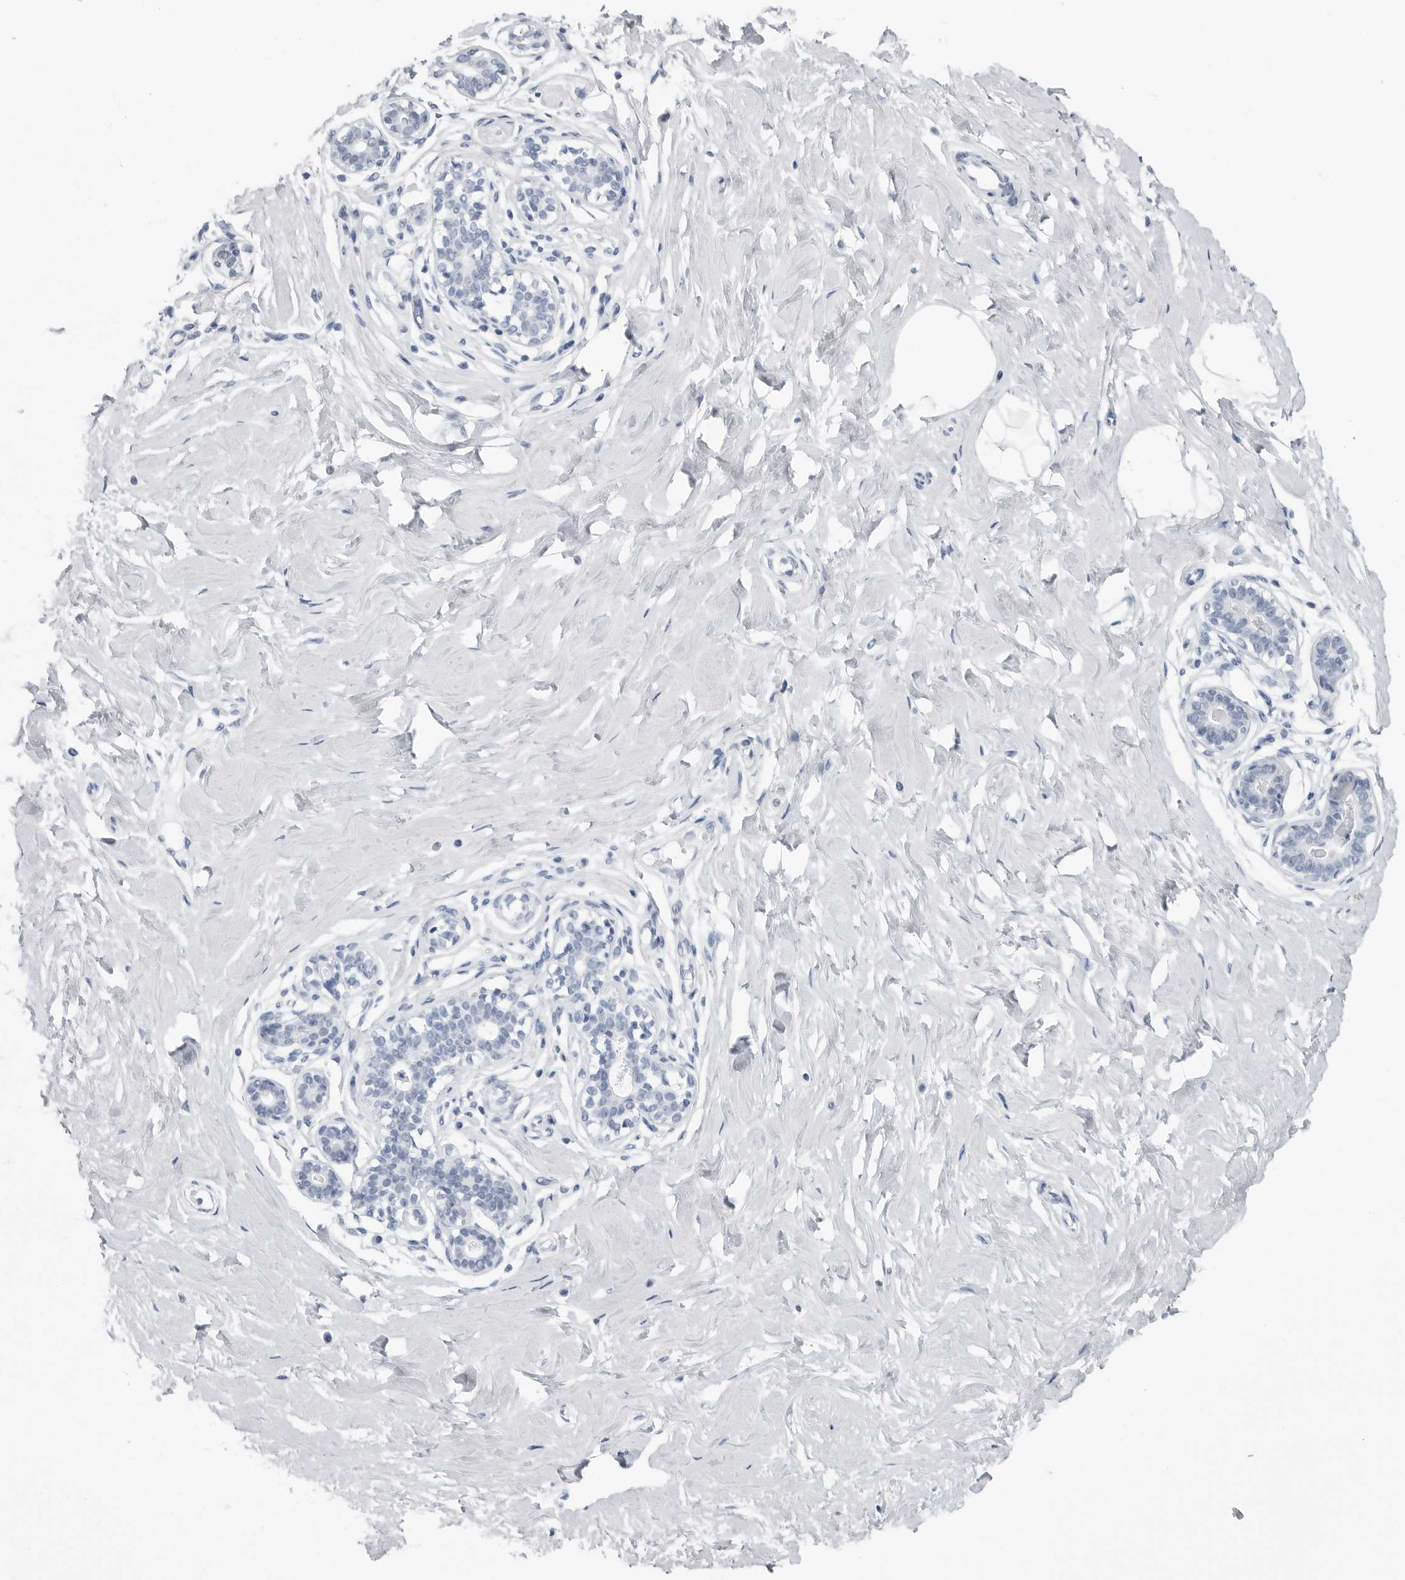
{"staining": {"intensity": "negative", "quantity": "none", "location": "none"}, "tissue": "breast", "cell_type": "Adipocytes", "image_type": "normal", "snomed": [{"axis": "morphology", "description": "Normal tissue, NOS"}, {"axis": "morphology", "description": "Adenoma, NOS"}, {"axis": "topography", "description": "Breast"}], "caption": "Immunohistochemical staining of benign human breast exhibits no significant expression in adipocytes. The staining is performed using DAB brown chromogen with nuclei counter-stained in using hematoxylin.", "gene": "CSH1", "patient": {"sex": "female", "age": 23}}